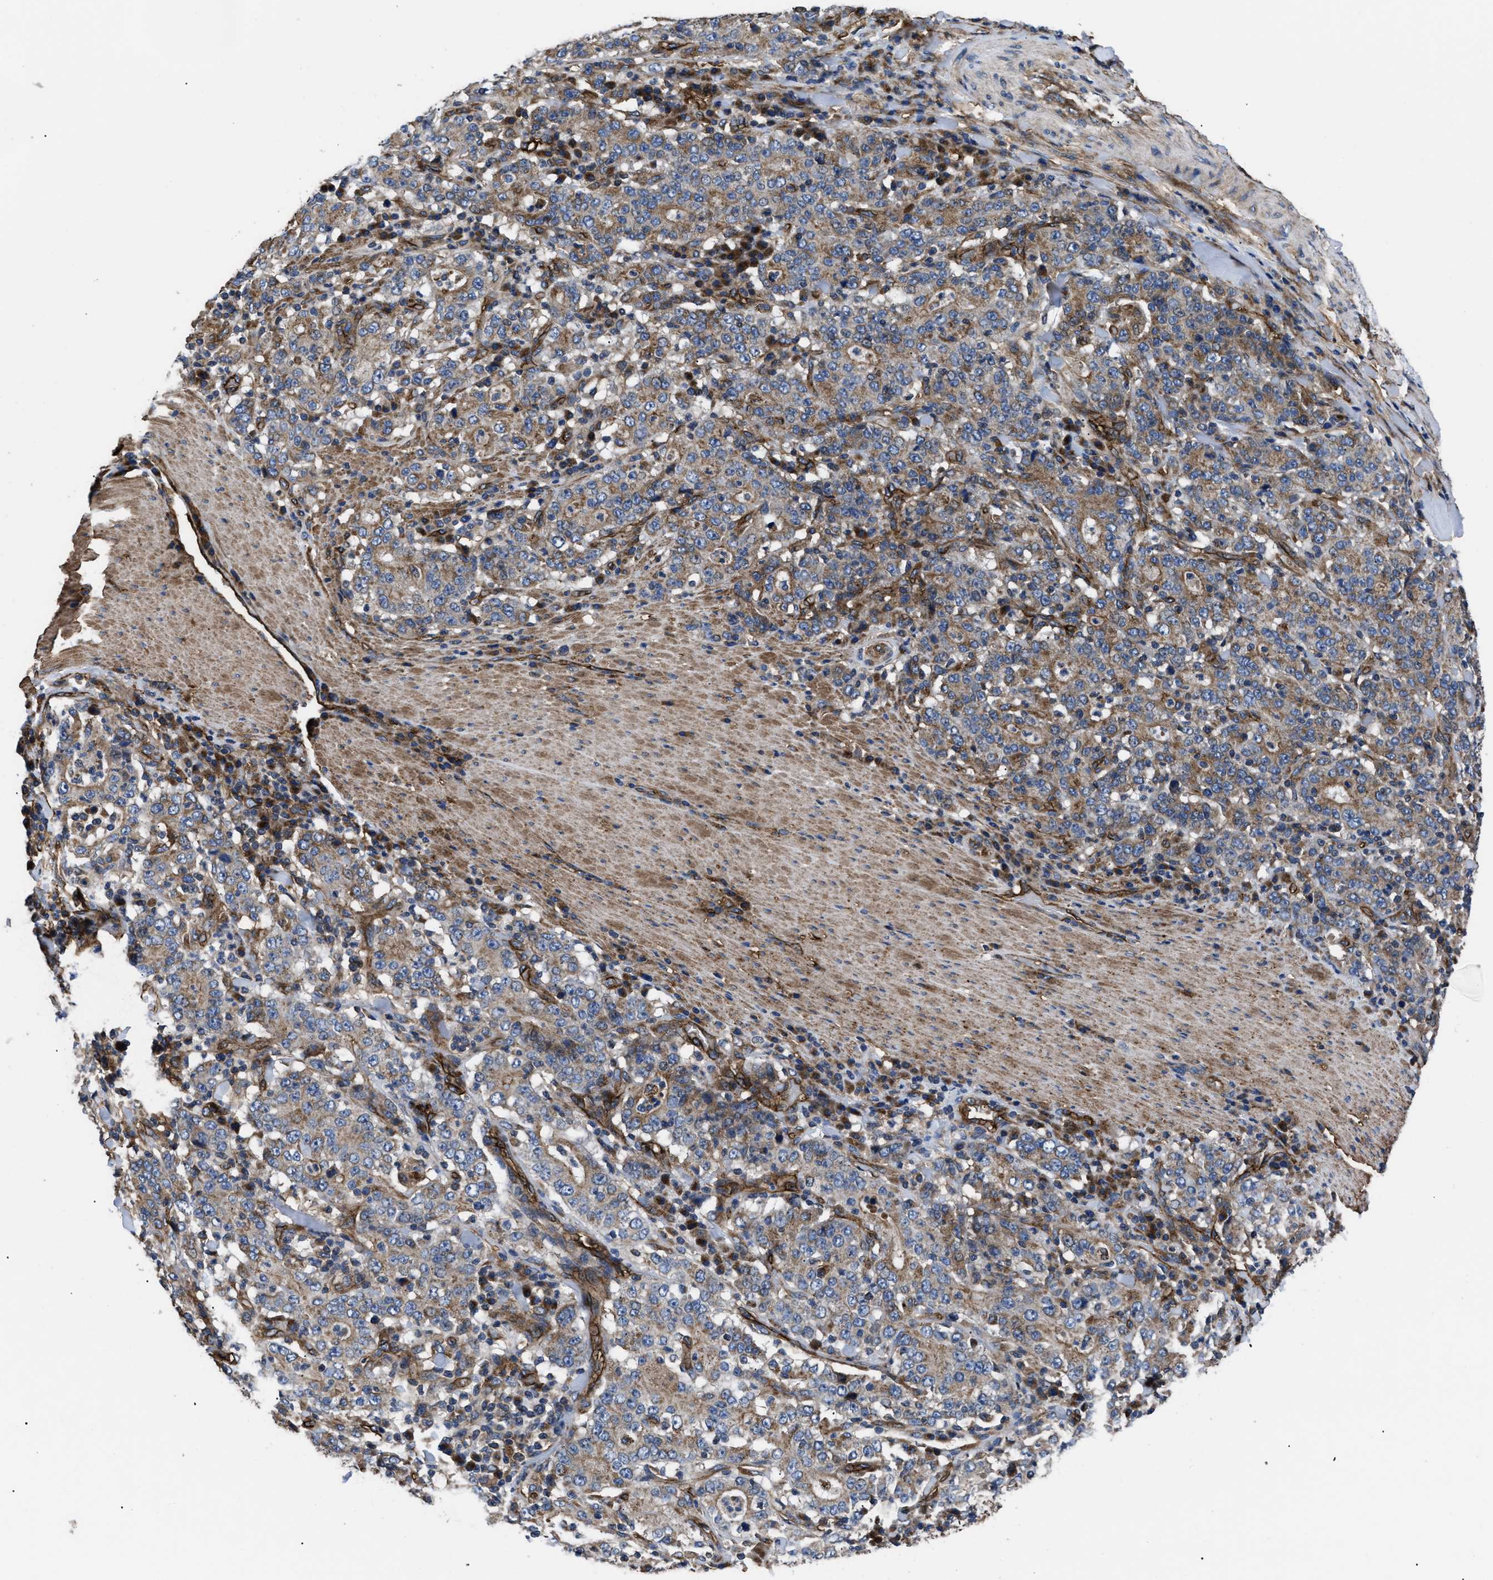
{"staining": {"intensity": "moderate", "quantity": "25%-75%", "location": "cytoplasmic/membranous"}, "tissue": "stomach cancer", "cell_type": "Tumor cells", "image_type": "cancer", "snomed": [{"axis": "morphology", "description": "Normal tissue, NOS"}, {"axis": "morphology", "description": "Adenocarcinoma, NOS"}, {"axis": "topography", "description": "Stomach, upper"}, {"axis": "topography", "description": "Stomach"}], "caption": "Stomach cancer (adenocarcinoma) was stained to show a protein in brown. There is medium levels of moderate cytoplasmic/membranous staining in about 25%-75% of tumor cells.", "gene": "NT5E", "patient": {"sex": "male", "age": 59}}